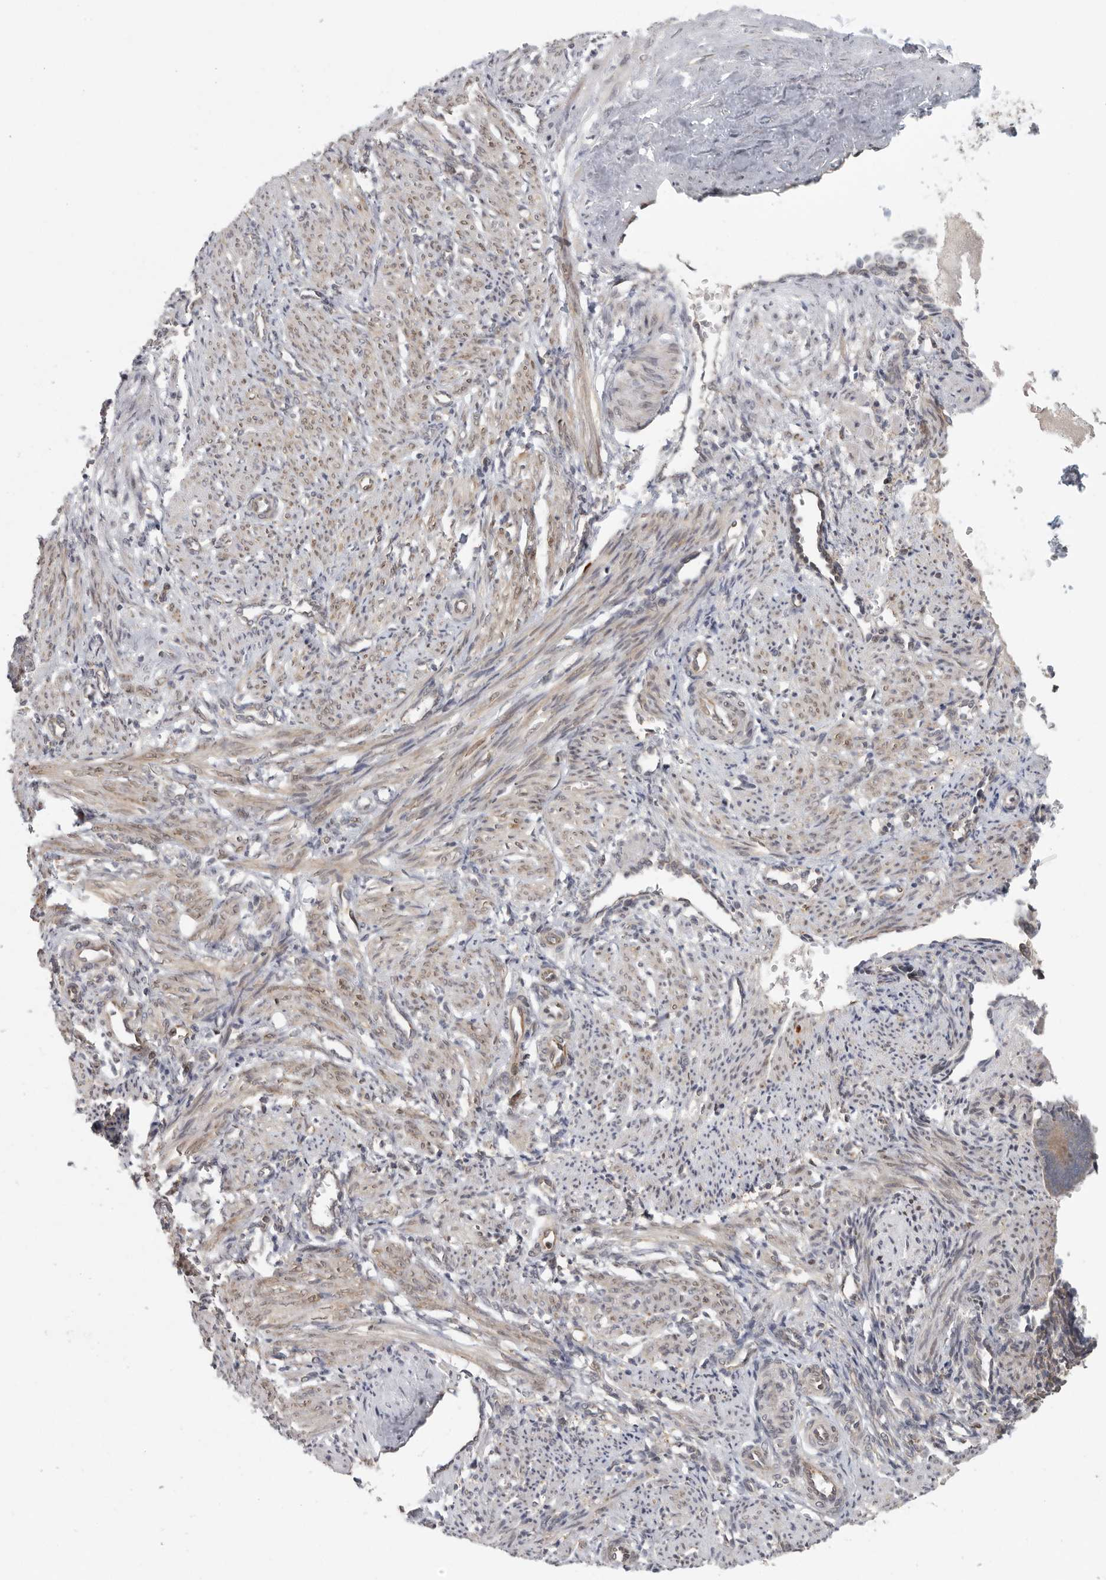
{"staining": {"intensity": "weak", "quantity": "25%-75%", "location": "cytoplasmic/membranous,nuclear"}, "tissue": "smooth muscle", "cell_type": "Smooth muscle cells", "image_type": "normal", "snomed": [{"axis": "morphology", "description": "Normal tissue, NOS"}, {"axis": "topography", "description": "Endometrium"}], "caption": "Smooth muscle cells demonstrate low levels of weak cytoplasmic/membranous,nuclear positivity in approximately 25%-75% of cells in unremarkable human smooth muscle. The staining is performed using DAB (3,3'-diaminobenzidine) brown chromogen to label protein expression. The nuclei are counter-stained blue using hematoxylin.", "gene": "BCAP29", "patient": {"sex": "female", "age": 33}}